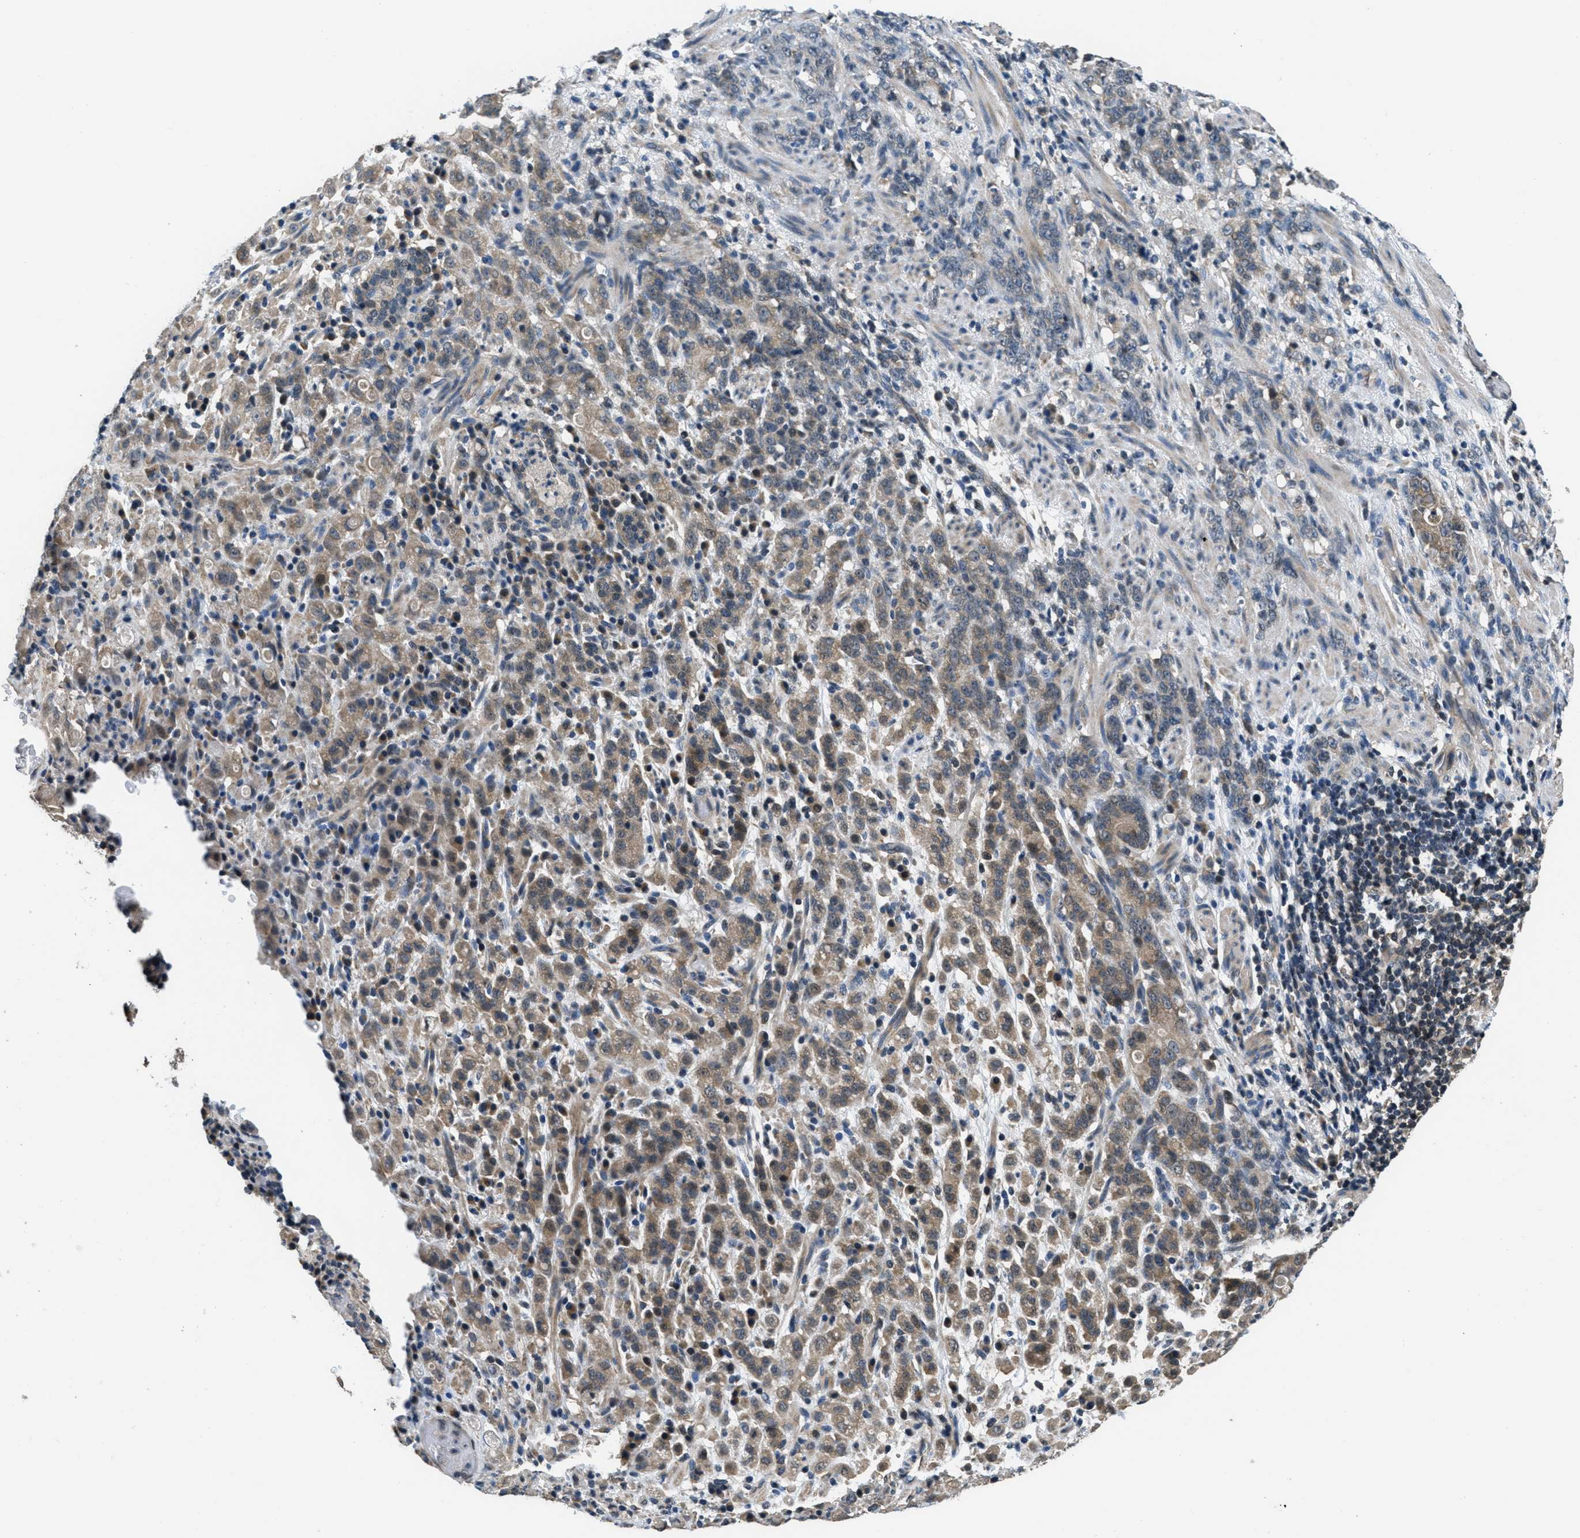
{"staining": {"intensity": "moderate", "quantity": ">75%", "location": "cytoplasmic/membranous"}, "tissue": "stomach cancer", "cell_type": "Tumor cells", "image_type": "cancer", "snomed": [{"axis": "morphology", "description": "Adenocarcinoma, NOS"}, {"axis": "topography", "description": "Stomach, lower"}], "caption": "Human adenocarcinoma (stomach) stained with a brown dye demonstrates moderate cytoplasmic/membranous positive expression in about >75% of tumor cells.", "gene": "NAT1", "patient": {"sex": "male", "age": 88}}